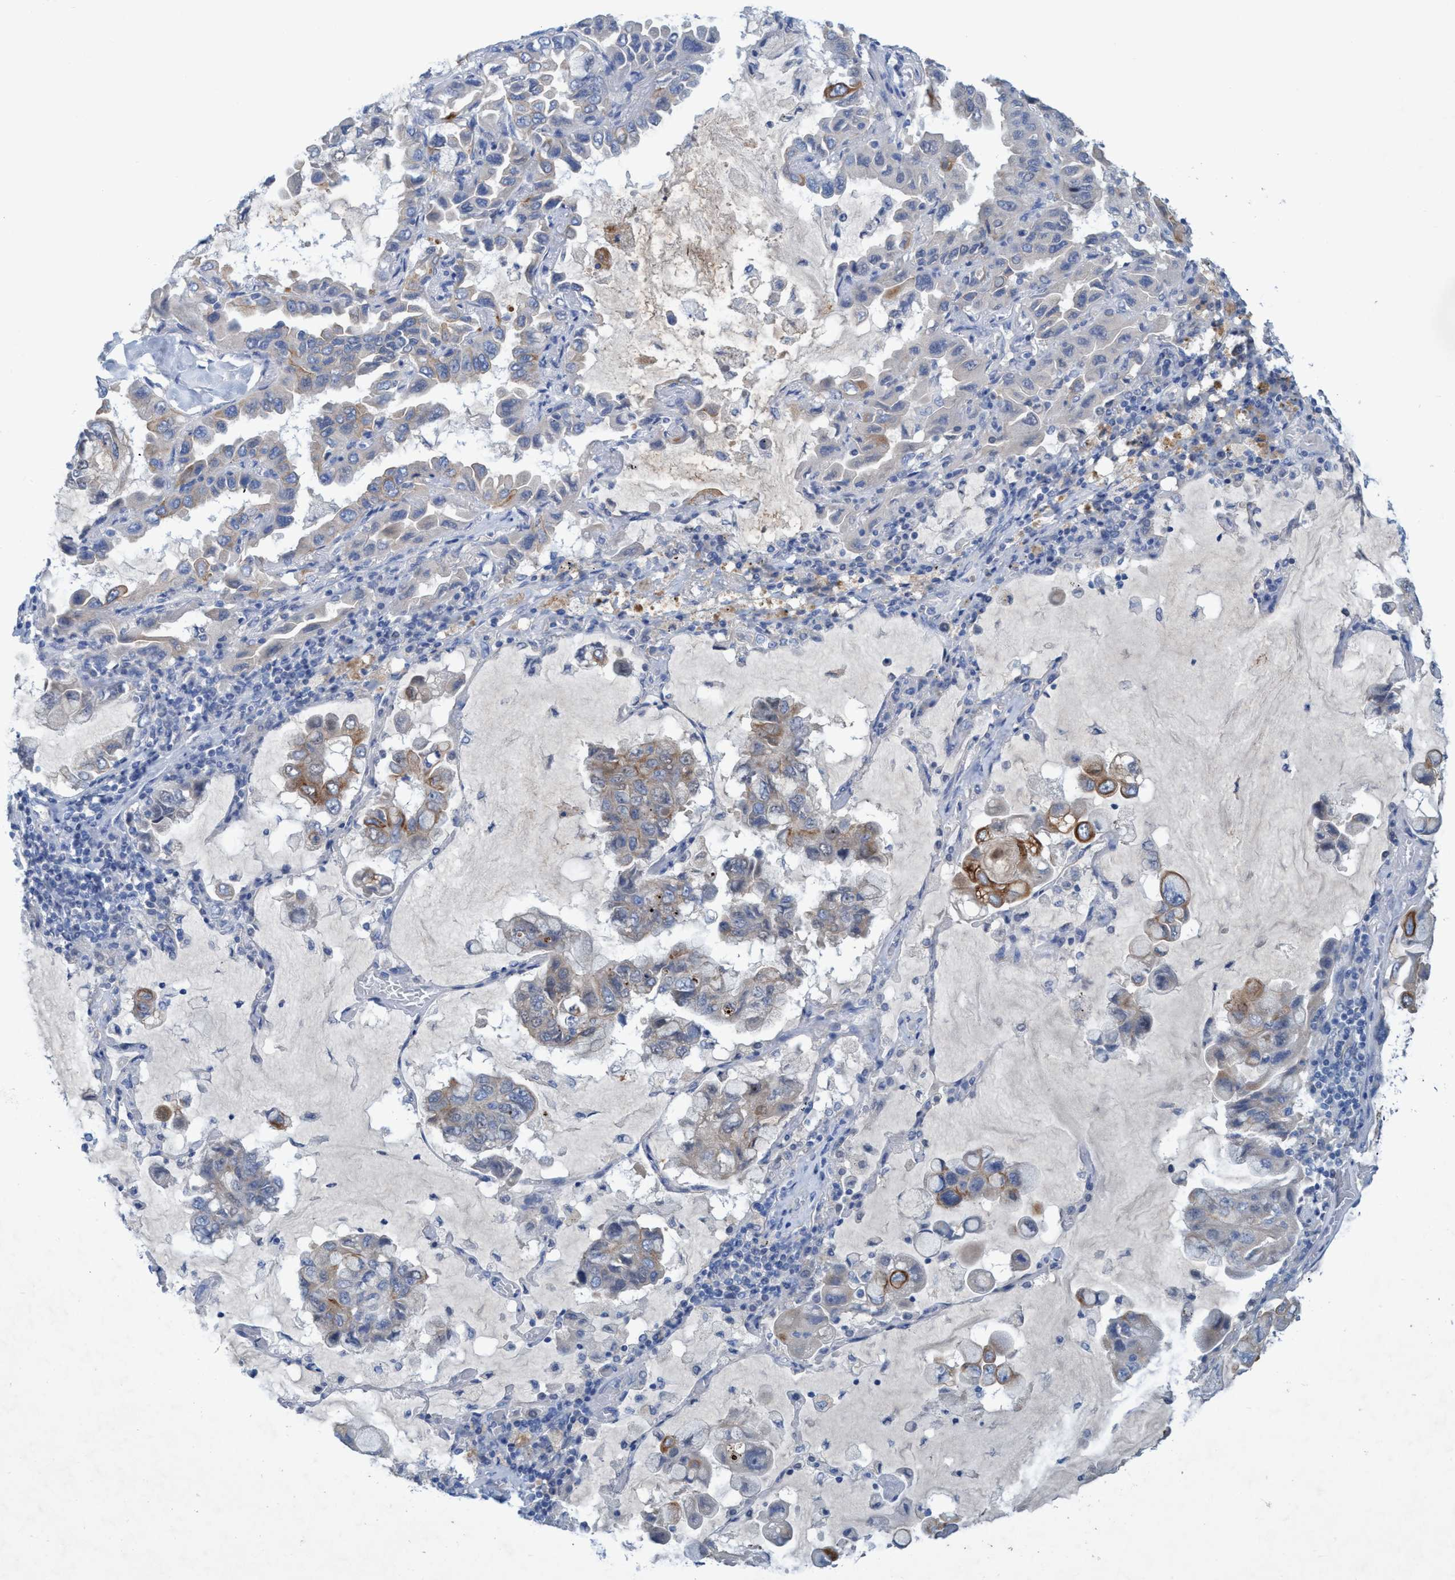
{"staining": {"intensity": "moderate", "quantity": "<25%", "location": "cytoplasmic/membranous"}, "tissue": "lung cancer", "cell_type": "Tumor cells", "image_type": "cancer", "snomed": [{"axis": "morphology", "description": "Adenocarcinoma, NOS"}, {"axis": "topography", "description": "Lung"}], "caption": "Brown immunohistochemical staining in human lung cancer (adenocarcinoma) exhibits moderate cytoplasmic/membranous staining in about <25% of tumor cells.", "gene": "GULP1", "patient": {"sex": "male", "age": 64}}